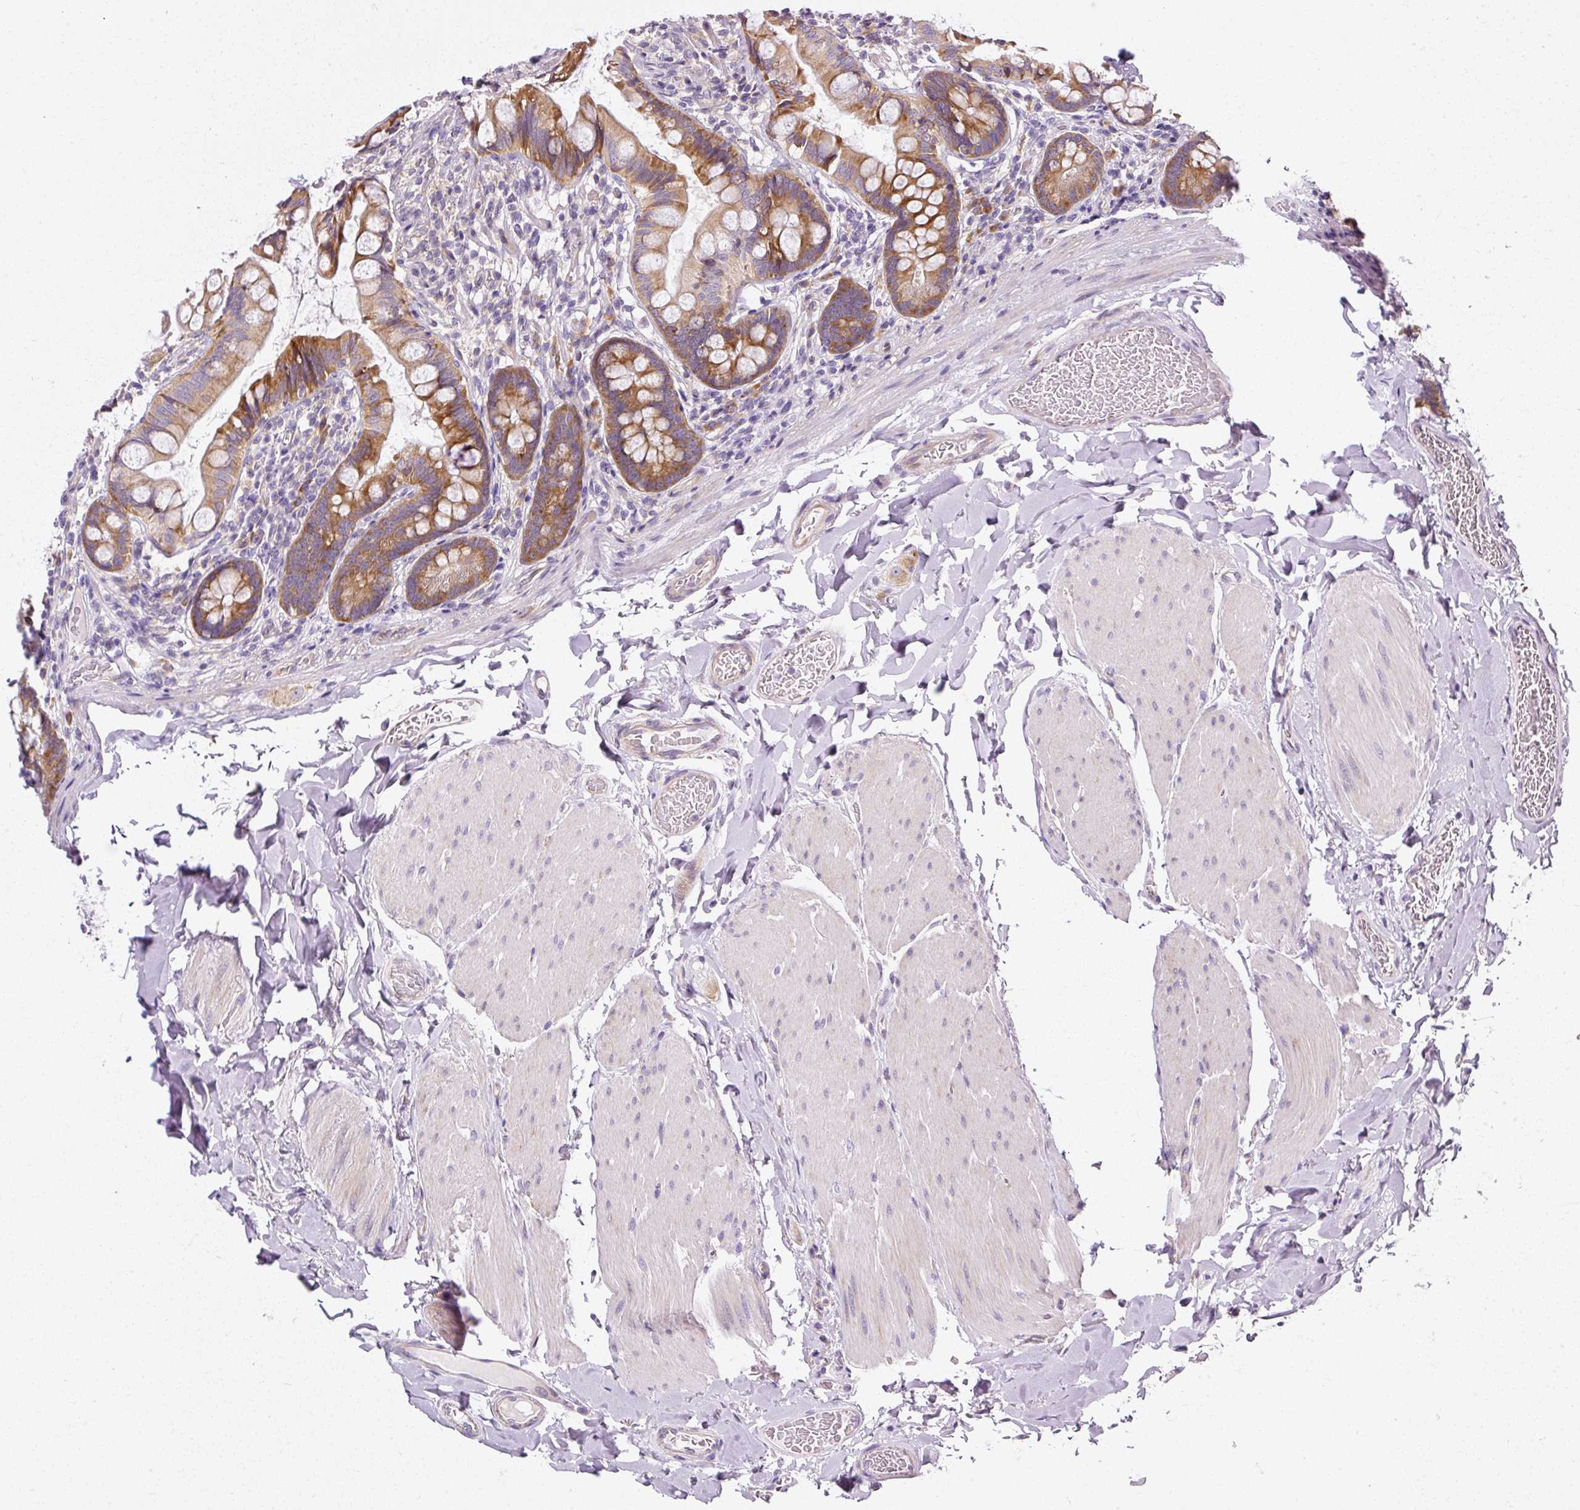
{"staining": {"intensity": "strong", "quantity": ">75%", "location": "cytoplasmic/membranous"}, "tissue": "small intestine", "cell_type": "Glandular cells", "image_type": "normal", "snomed": [{"axis": "morphology", "description": "Normal tissue, NOS"}, {"axis": "topography", "description": "Small intestine"}], "caption": "IHC micrograph of normal small intestine: small intestine stained using IHC shows high levels of strong protein expression localized specifically in the cytoplasmic/membranous of glandular cells, appearing as a cytoplasmic/membranous brown color.", "gene": "RPL10A", "patient": {"sex": "male", "age": 70}}